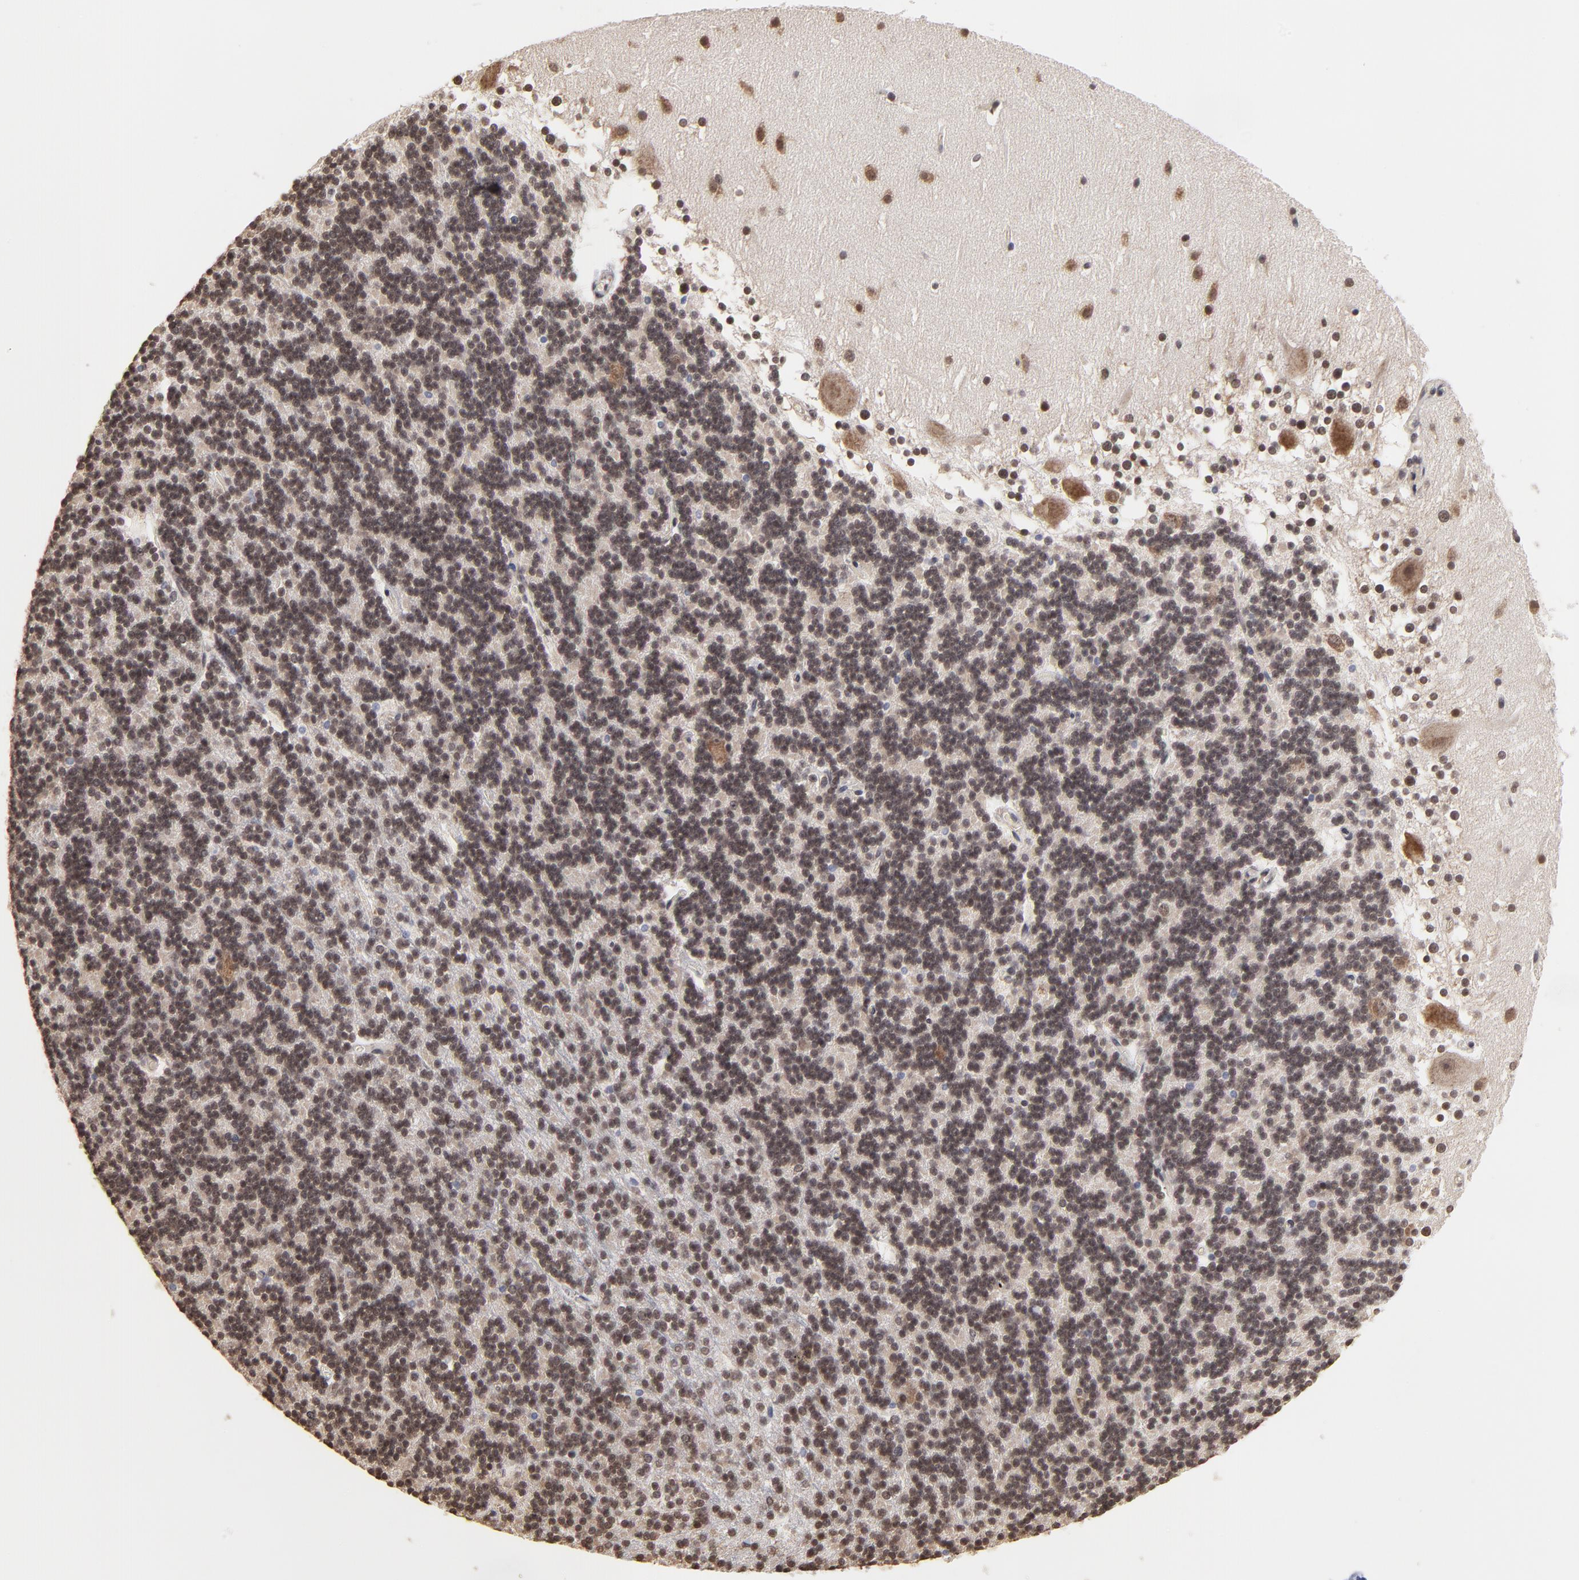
{"staining": {"intensity": "weak", "quantity": ">75%", "location": "nuclear"}, "tissue": "cerebellum", "cell_type": "Cells in granular layer", "image_type": "normal", "snomed": [{"axis": "morphology", "description": "Normal tissue, NOS"}, {"axis": "topography", "description": "Cerebellum"}], "caption": "Cells in granular layer reveal weak nuclear staining in about >75% of cells in benign cerebellum.", "gene": "BRPF1", "patient": {"sex": "female", "age": 19}}